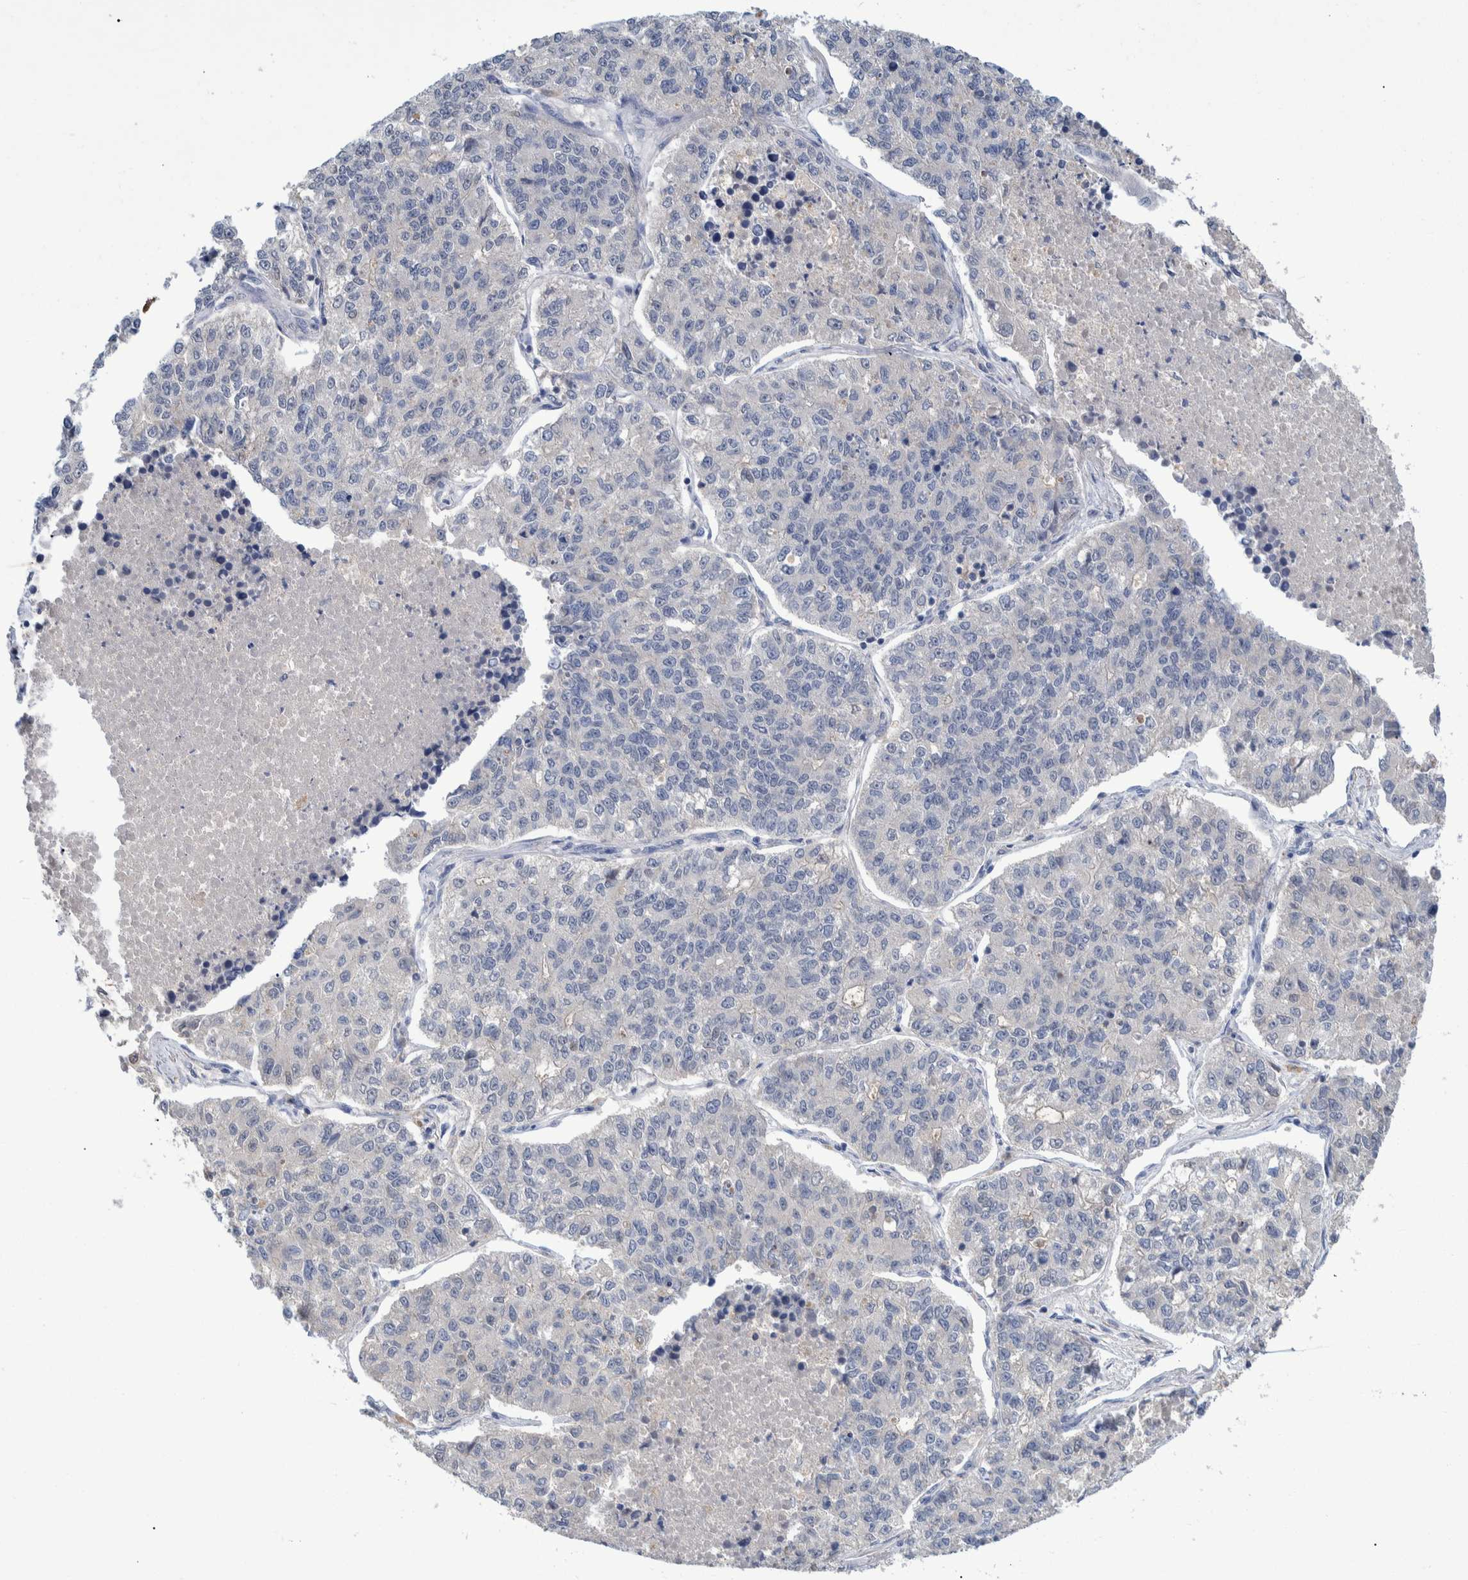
{"staining": {"intensity": "negative", "quantity": "none", "location": "none"}, "tissue": "lung cancer", "cell_type": "Tumor cells", "image_type": "cancer", "snomed": [{"axis": "morphology", "description": "Adenocarcinoma, NOS"}, {"axis": "topography", "description": "Lung"}], "caption": "There is no significant expression in tumor cells of lung cancer (adenocarcinoma).", "gene": "PCYT2", "patient": {"sex": "male", "age": 49}}